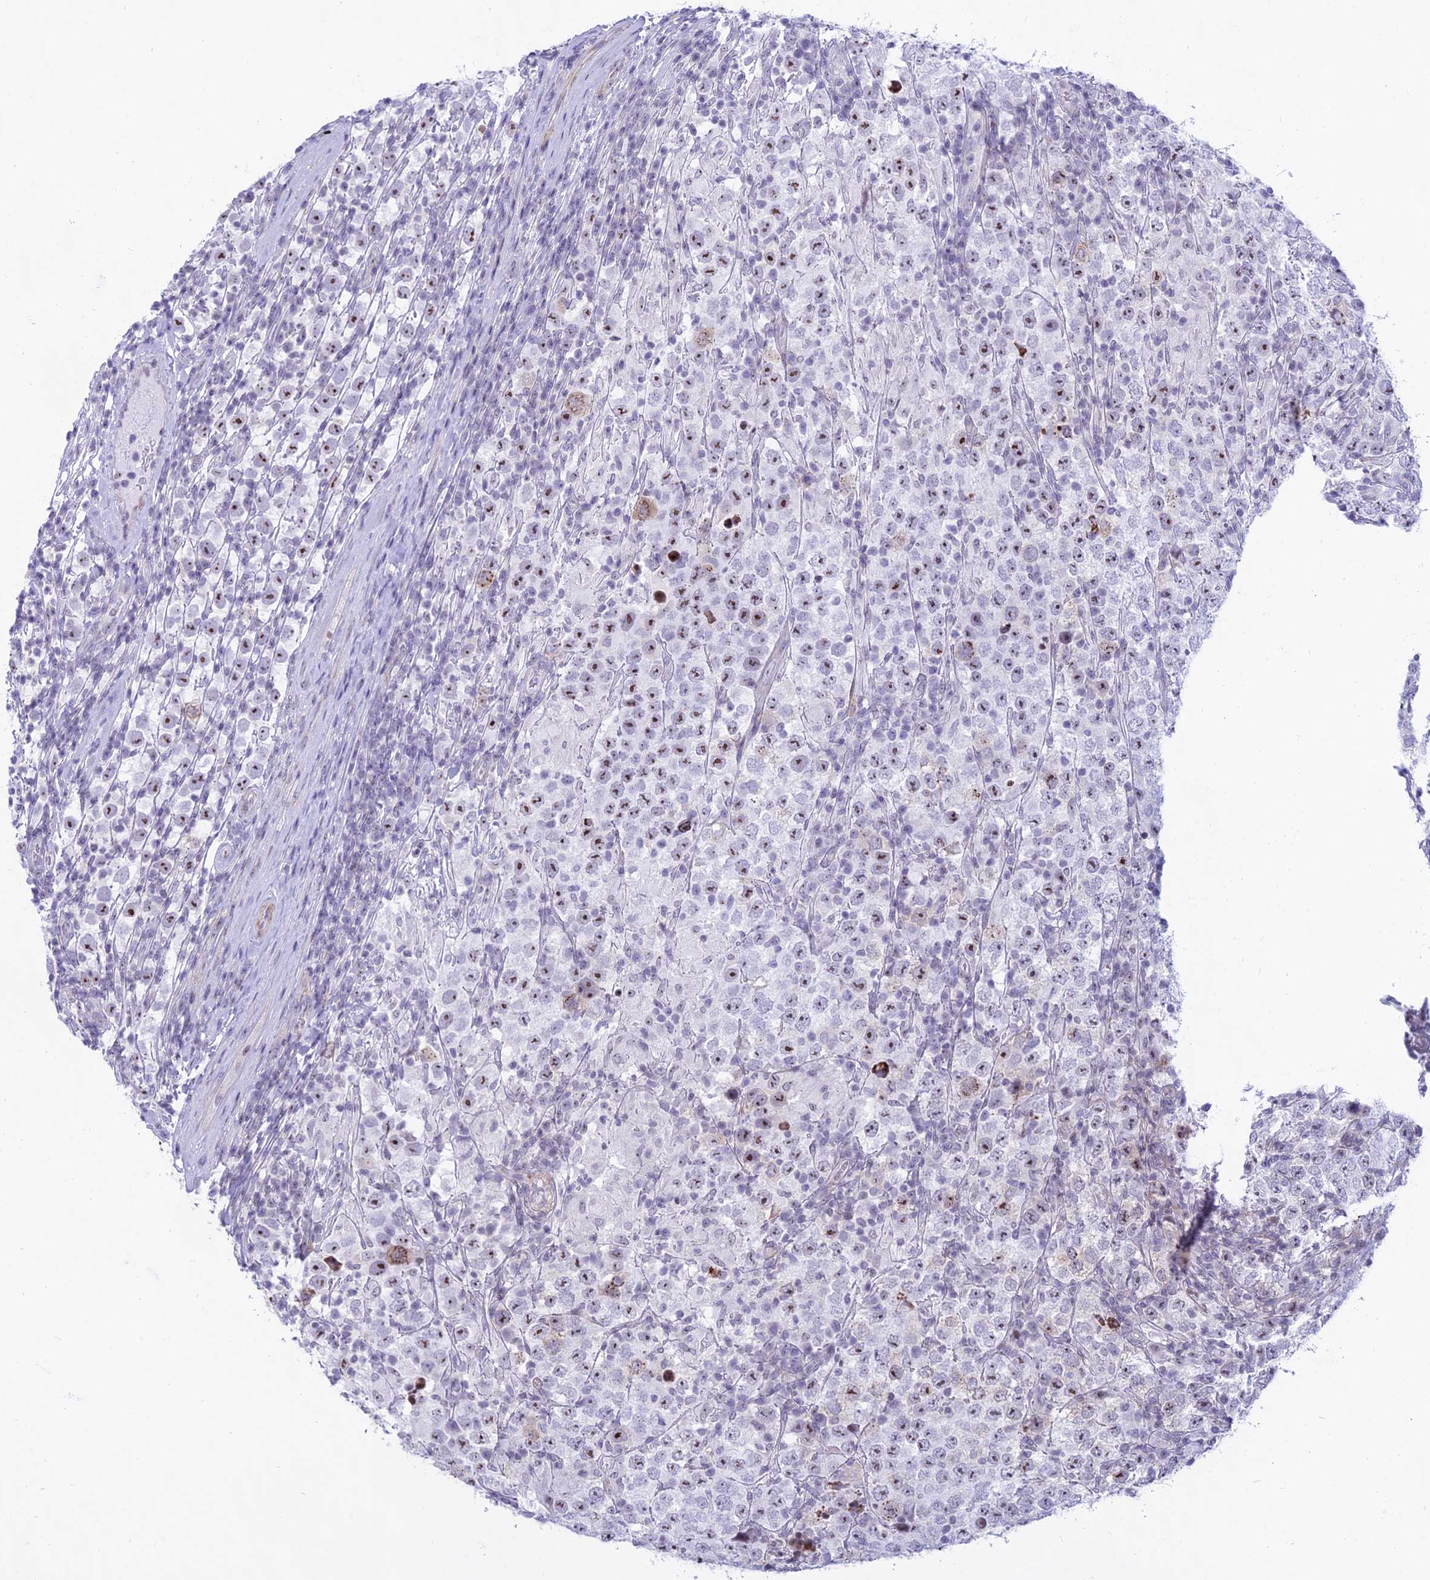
{"staining": {"intensity": "moderate", "quantity": "25%-75%", "location": "nuclear"}, "tissue": "testis cancer", "cell_type": "Tumor cells", "image_type": "cancer", "snomed": [{"axis": "morphology", "description": "Normal tissue, NOS"}, {"axis": "morphology", "description": "Urothelial carcinoma, High grade"}, {"axis": "morphology", "description": "Seminoma, NOS"}, {"axis": "morphology", "description": "Carcinoma, Embryonal, NOS"}, {"axis": "topography", "description": "Urinary bladder"}, {"axis": "topography", "description": "Testis"}], "caption": "IHC (DAB (3,3'-diaminobenzidine)) staining of testis cancer reveals moderate nuclear protein expression in approximately 25%-75% of tumor cells.", "gene": "KRR1", "patient": {"sex": "male", "age": 41}}